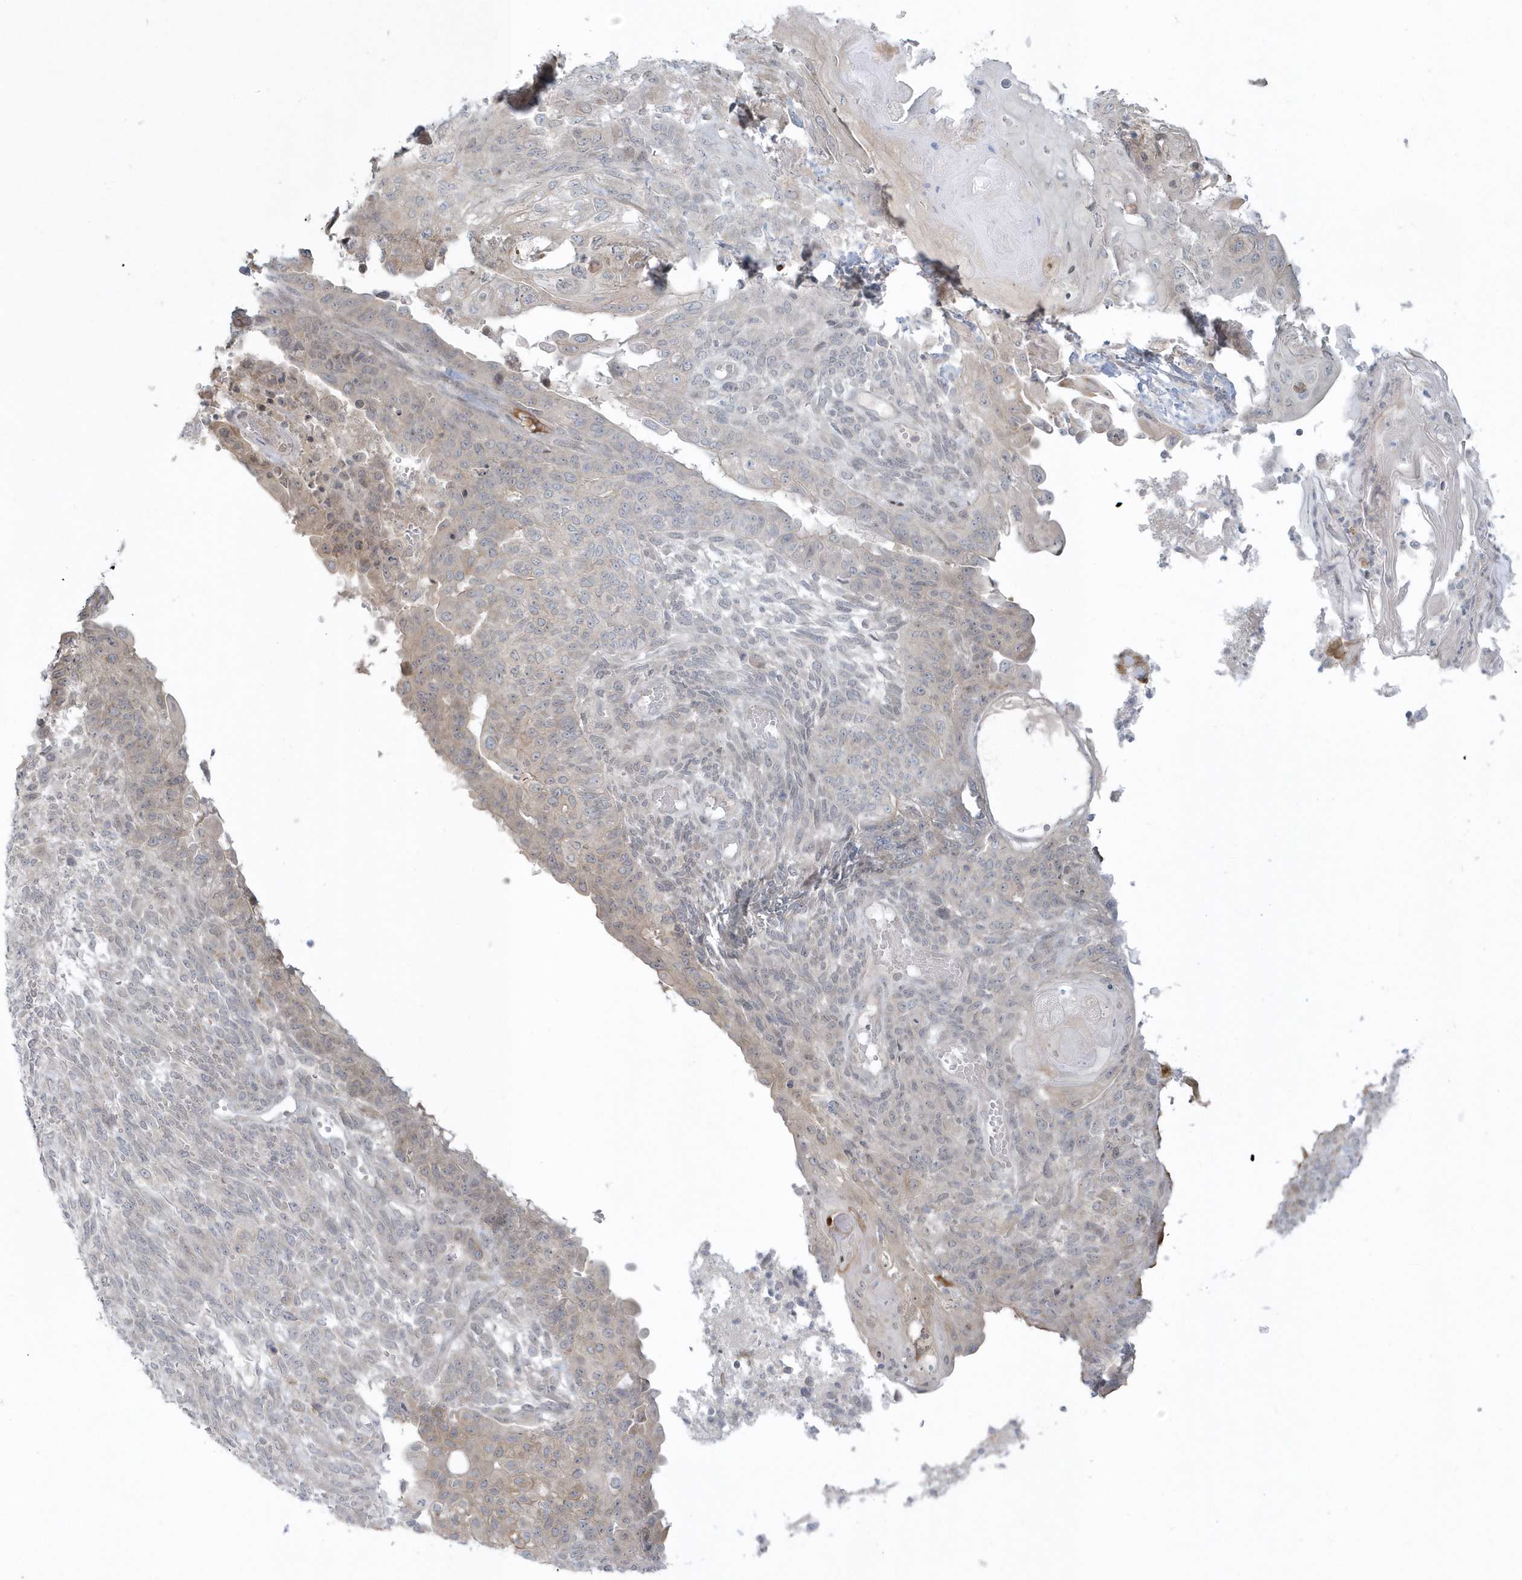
{"staining": {"intensity": "weak", "quantity": "<25%", "location": "cytoplasmic/membranous"}, "tissue": "endometrial cancer", "cell_type": "Tumor cells", "image_type": "cancer", "snomed": [{"axis": "morphology", "description": "Adenocarcinoma, NOS"}, {"axis": "topography", "description": "Endometrium"}], "caption": "Endometrial adenocarcinoma stained for a protein using IHC exhibits no expression tumor cells.", "gene": "BLTP3A", "patient": {"sex": "female", "age": 32}}